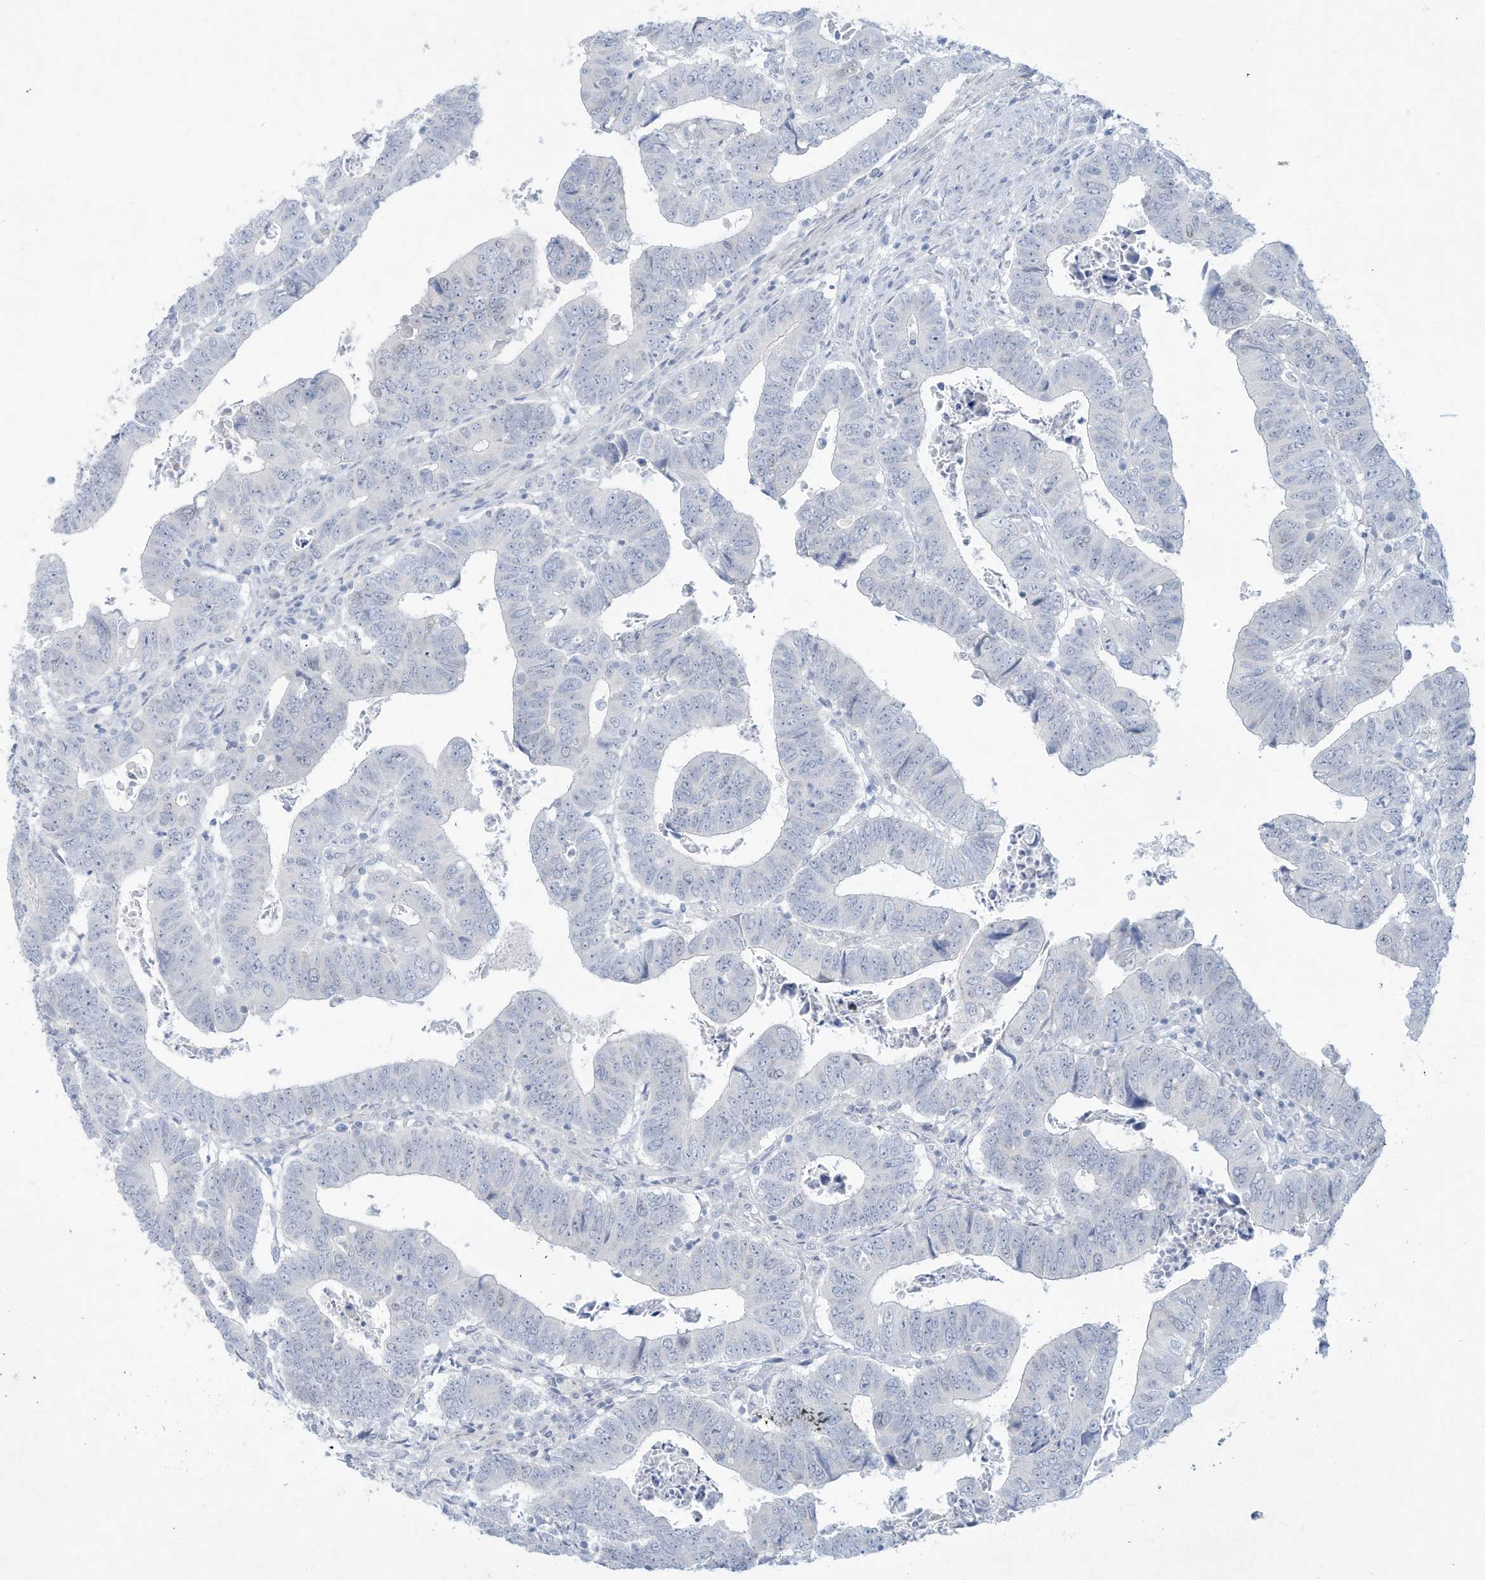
{"staining": {"intensity": "negative", "quantity": "none", "location": "none"}, "tissue": "colorectal cancer", "cell_type": "Tumor cells", "image_type": "cancer", "snomed": [{"axis": "morphology", "description": "Normal tissue, NOS"}, {"axis": "morphology", "description": "Adenocarcinoma, NOS"}, {"axis": "topography", "description": "Rectum"}], "caption": "Tumor cells are negative for brown protein staining in colorectal cancer (adenocarcinoma).", "gene": "PAX6", "patient": {"sex": "female", "age": 65}}